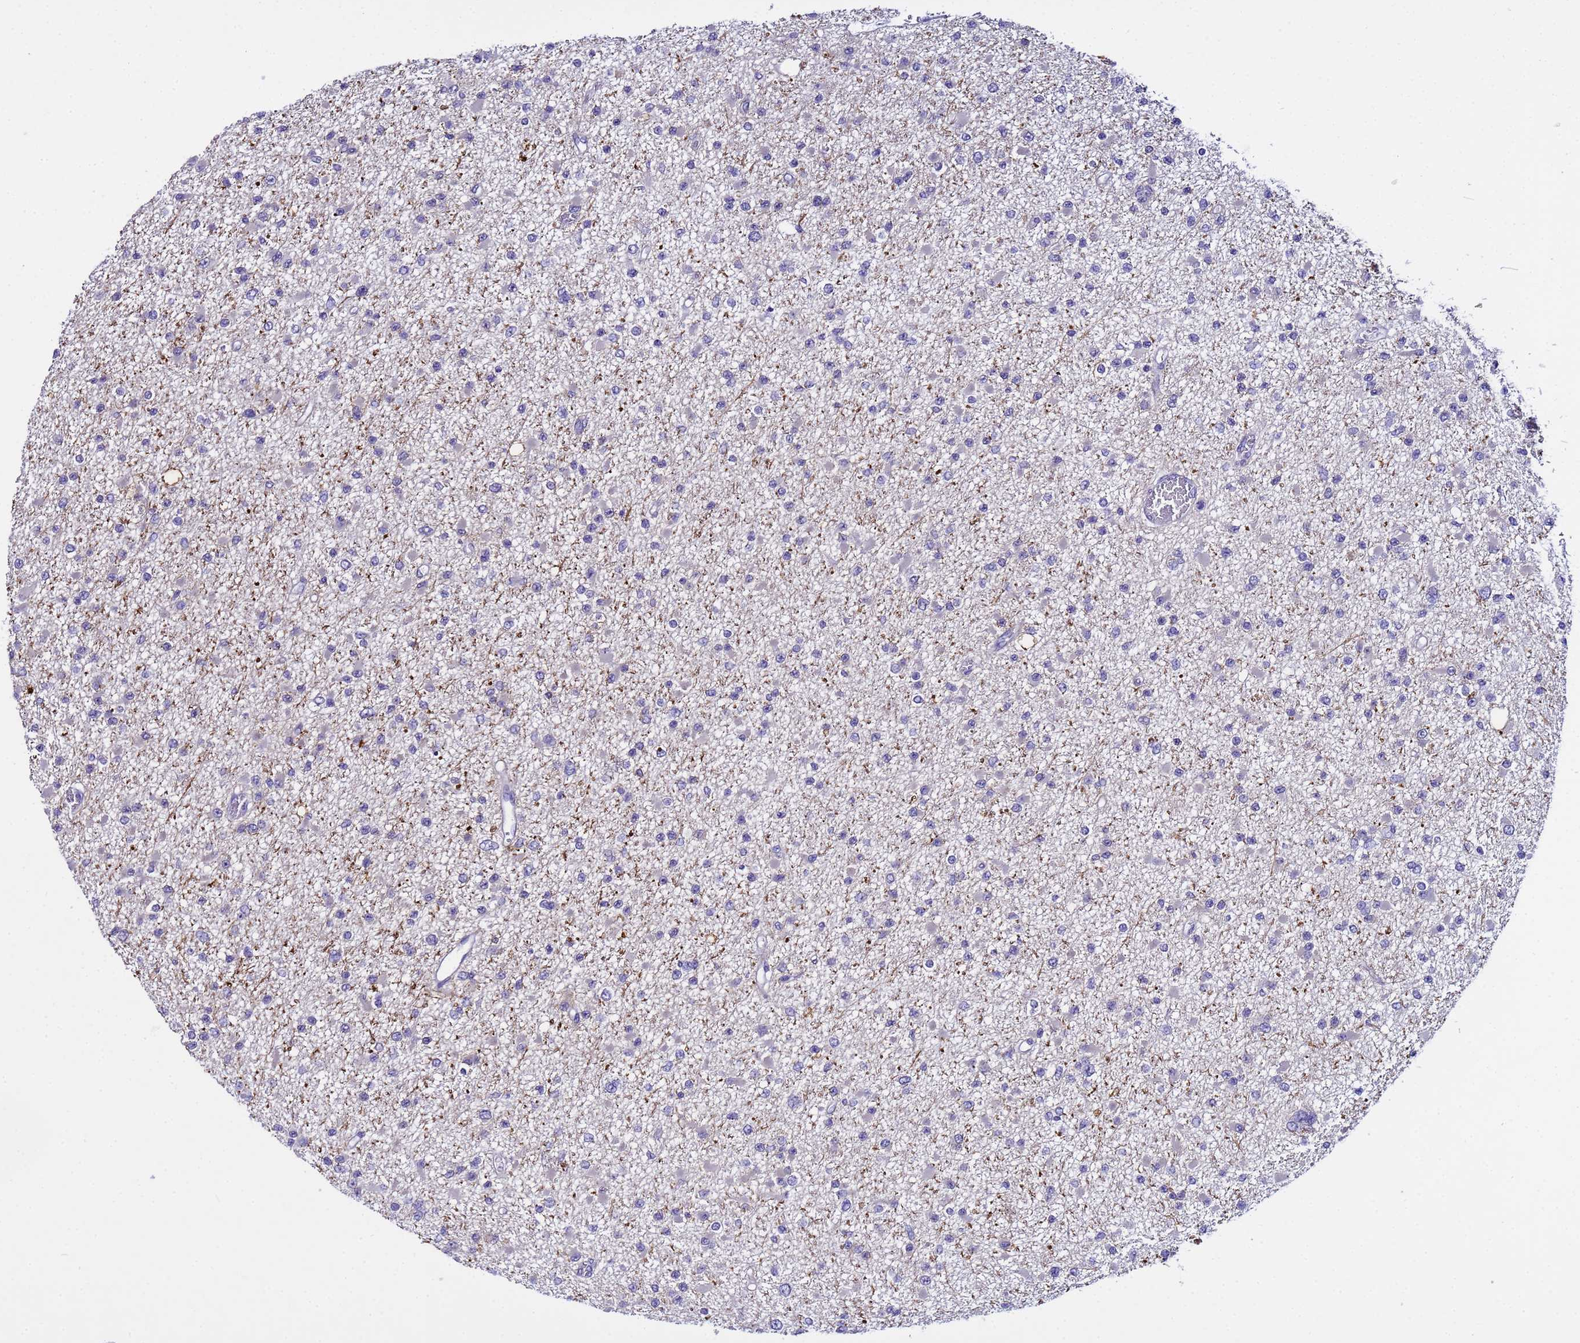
{"staining": {"intensity": "negative", "quantity": "none", "location": "none"}, "tissue": "glioma", "cell_type": "Tumor cells", "image_type": "cancer", "snomed": [{"axis": "morphology", "description": "Glioma, malignant, Low grade"}, {"axis": "topography", "description": "Brain"}], "caption": "Human glioma stained for a protein using IHC demonstrates no staining in tumor cells.", "gene": "IGSF11", "patient": {"sex": "female", "age": 22}}